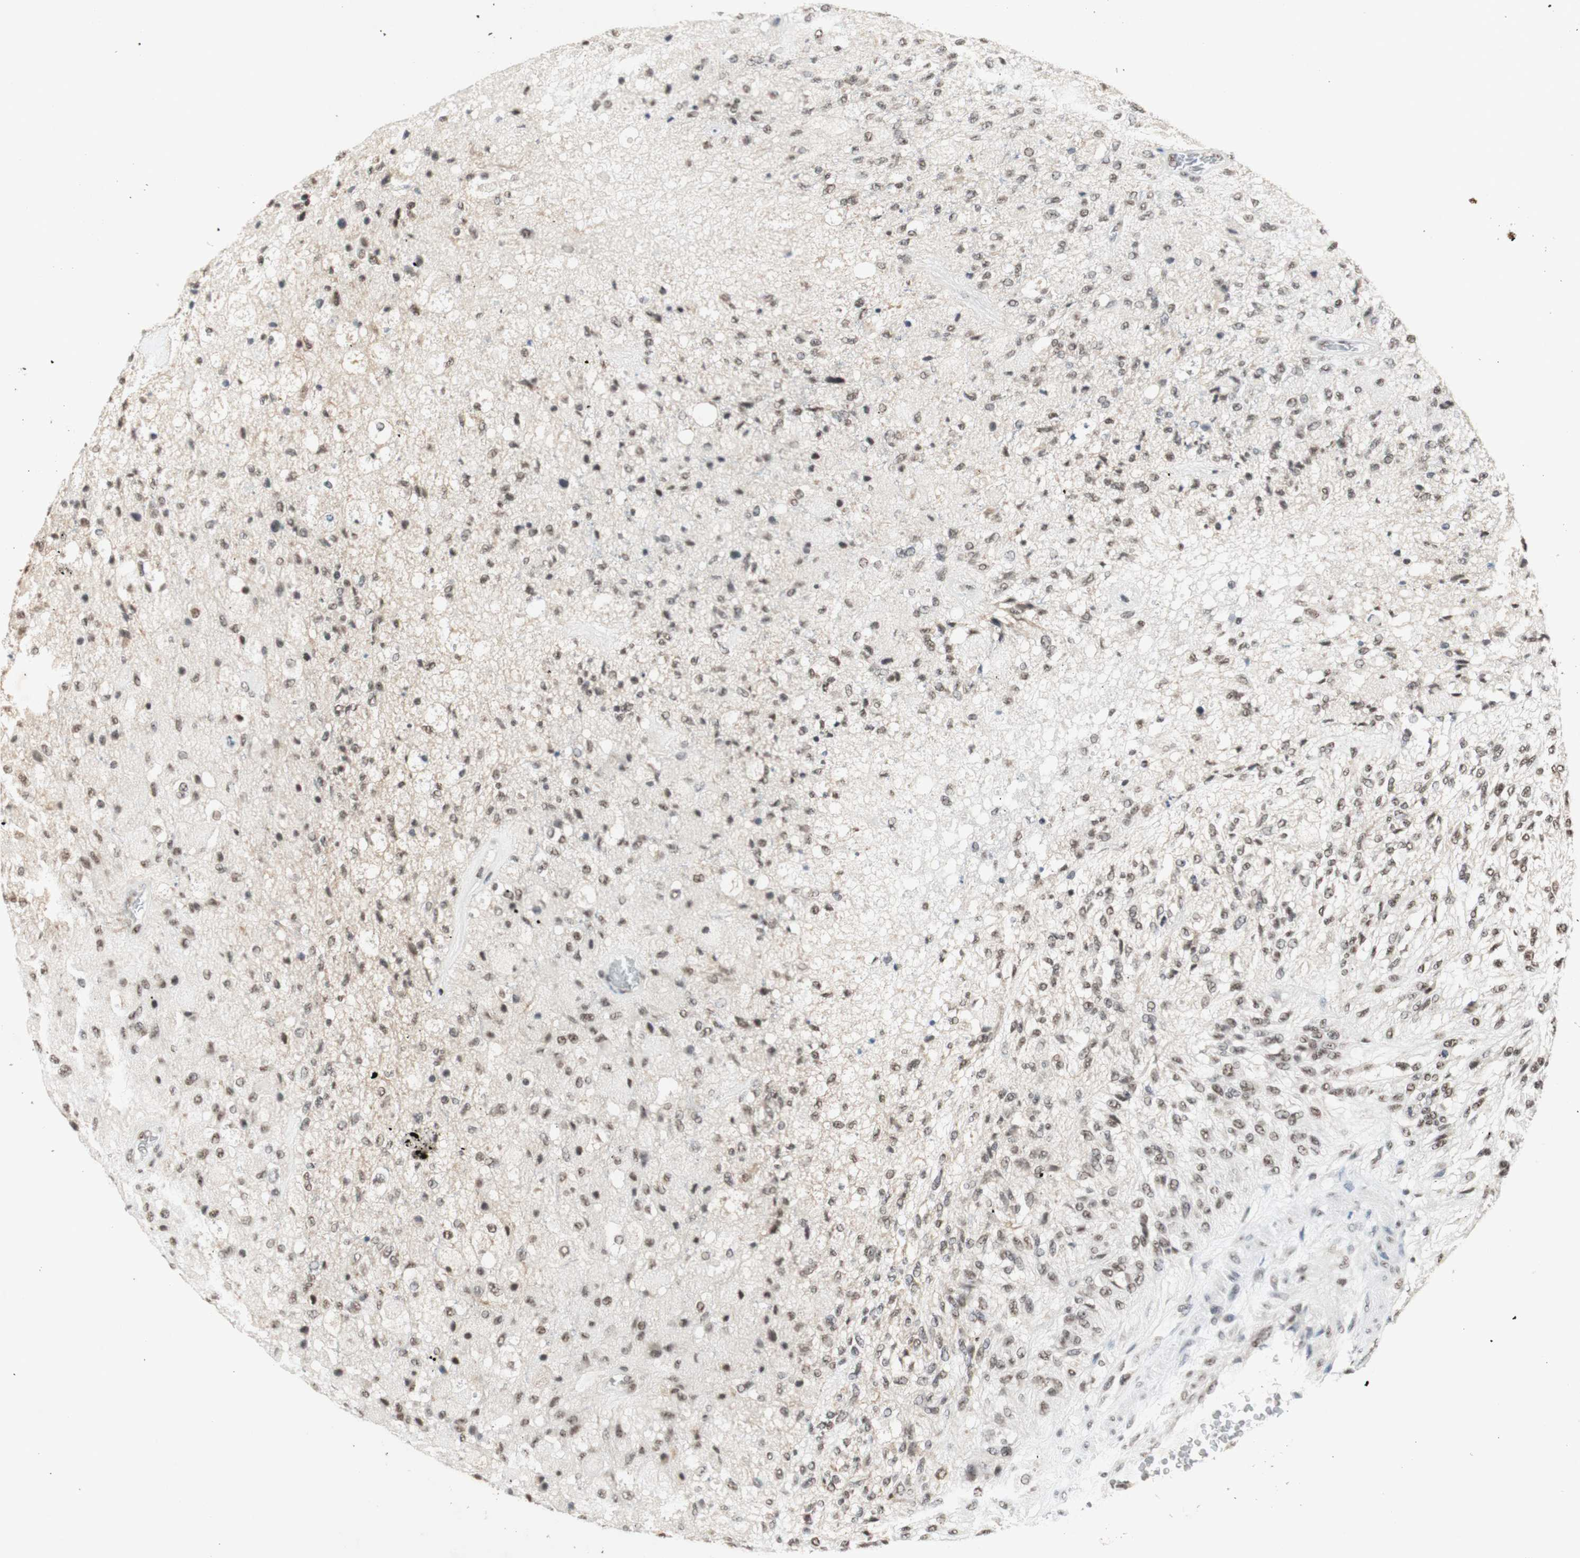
{"staining": {"intensity": "moderate", "quantity": ">75%", "location": "nuclear"}, "tissue": "glioma", "cell_type": "Tumor cells", "image_type": "cancer", "snomed": [{"axis": "morphology", "description": "Normal tissue, NOS"}, {"axis": "morphology", "description": "Glioma, malignant, High grade"}, {"axis": "topography", "description": "Cerebral cortex"}], "caption": "Immunohistochemical staining of human glioma displays moderate nuclear protein positivity in approximately >75% of tumor cells.", "gene": "SNRPB", "patient": {"sex": "male", "age": 77}}